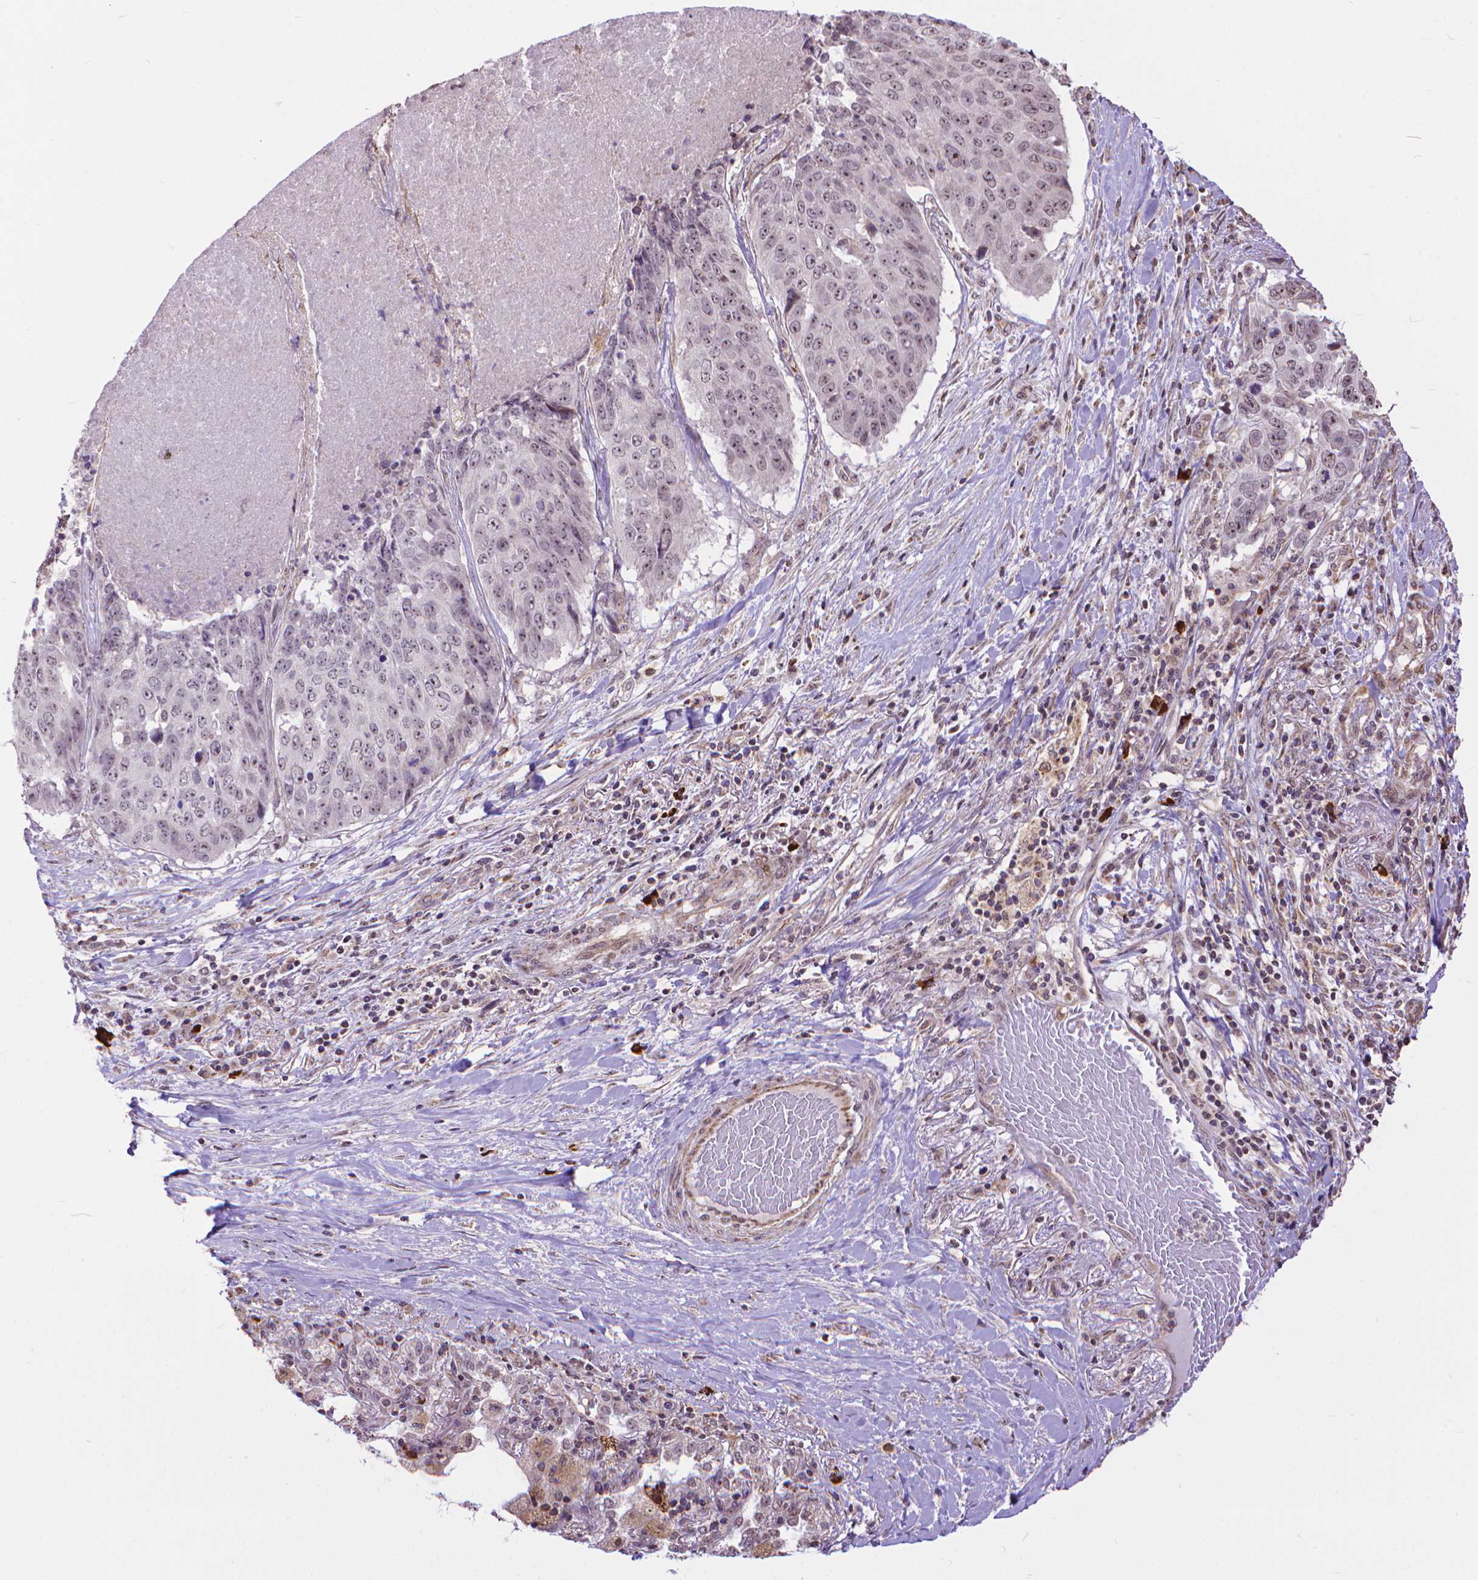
{"staining": {"intensity": "weak", "quantity": "25%-75%", "location": "nuclear"}, "tissue": "lung cancer", "cell_type": "Tumor cells", "image_type": "cancer", "snomed": [{"axis": "morphology", "description": "Normal tissue, NOS"}, {"axis": "morphology", "description": "Squamous cell carcinoma, NOS"}, {"axis": "topography", "description": "Bronchus"}, {"axis": "topography", "description": "Lung"}], "caption": "This micrograph demonstrates lung cancer (squamous cell carcinoma) stained with IHC to label a protein in brown. The nuclear of tumor cells show weak positivity for the protein. Nuclei are counter-stained blue.", "gene": "TMEM135", "patient": {"sex": "male", "age": 64}}